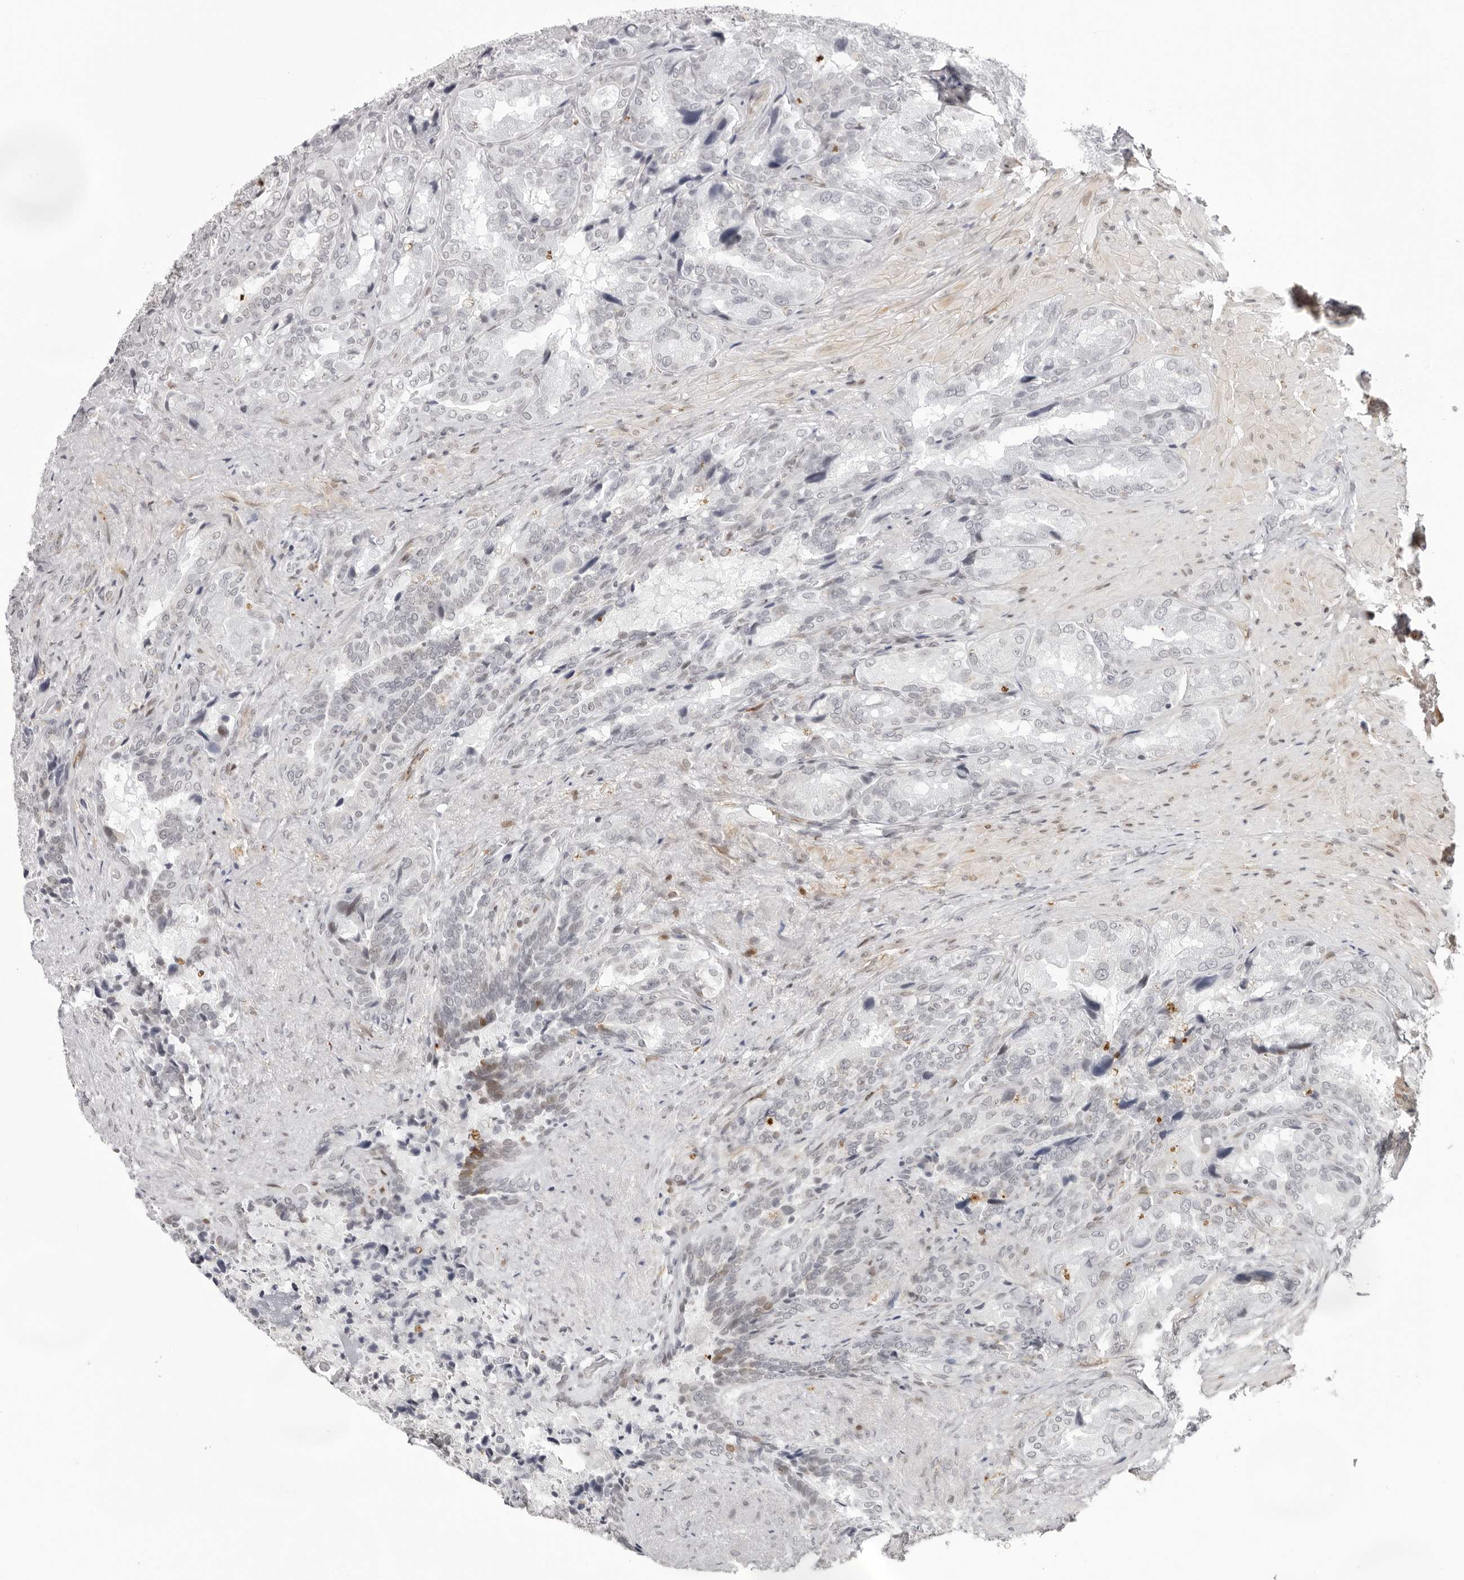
{"staining": {"intensity": "negative", "quantity": "none", "location": "none"}, "tissue": "seminal vesicle", "cell_type": "Glandular cells", "image_type": "normal", "snomed": [{"axis": "morphology", "description": "Normal tissue, NOS"}, {"axis": "topography", "description": "Seminal veicle"}, {"axis": "topography", "description": "Peripheral nerve tissue"}], "caption": "Immunohistochemistry (IHC) photomicrograph of normal seminal vesicle: seminal vesicle stained with DAB (3,3'-diaminobenzidine) reveals no significant protein expression in glandular cells. (DAB (3,3'-diaminobenzidine) IHC visualized using brightfield microscopy, high magnification).", "gene": "NTPCR", "patient": {"sex": "male", "age": 63}}